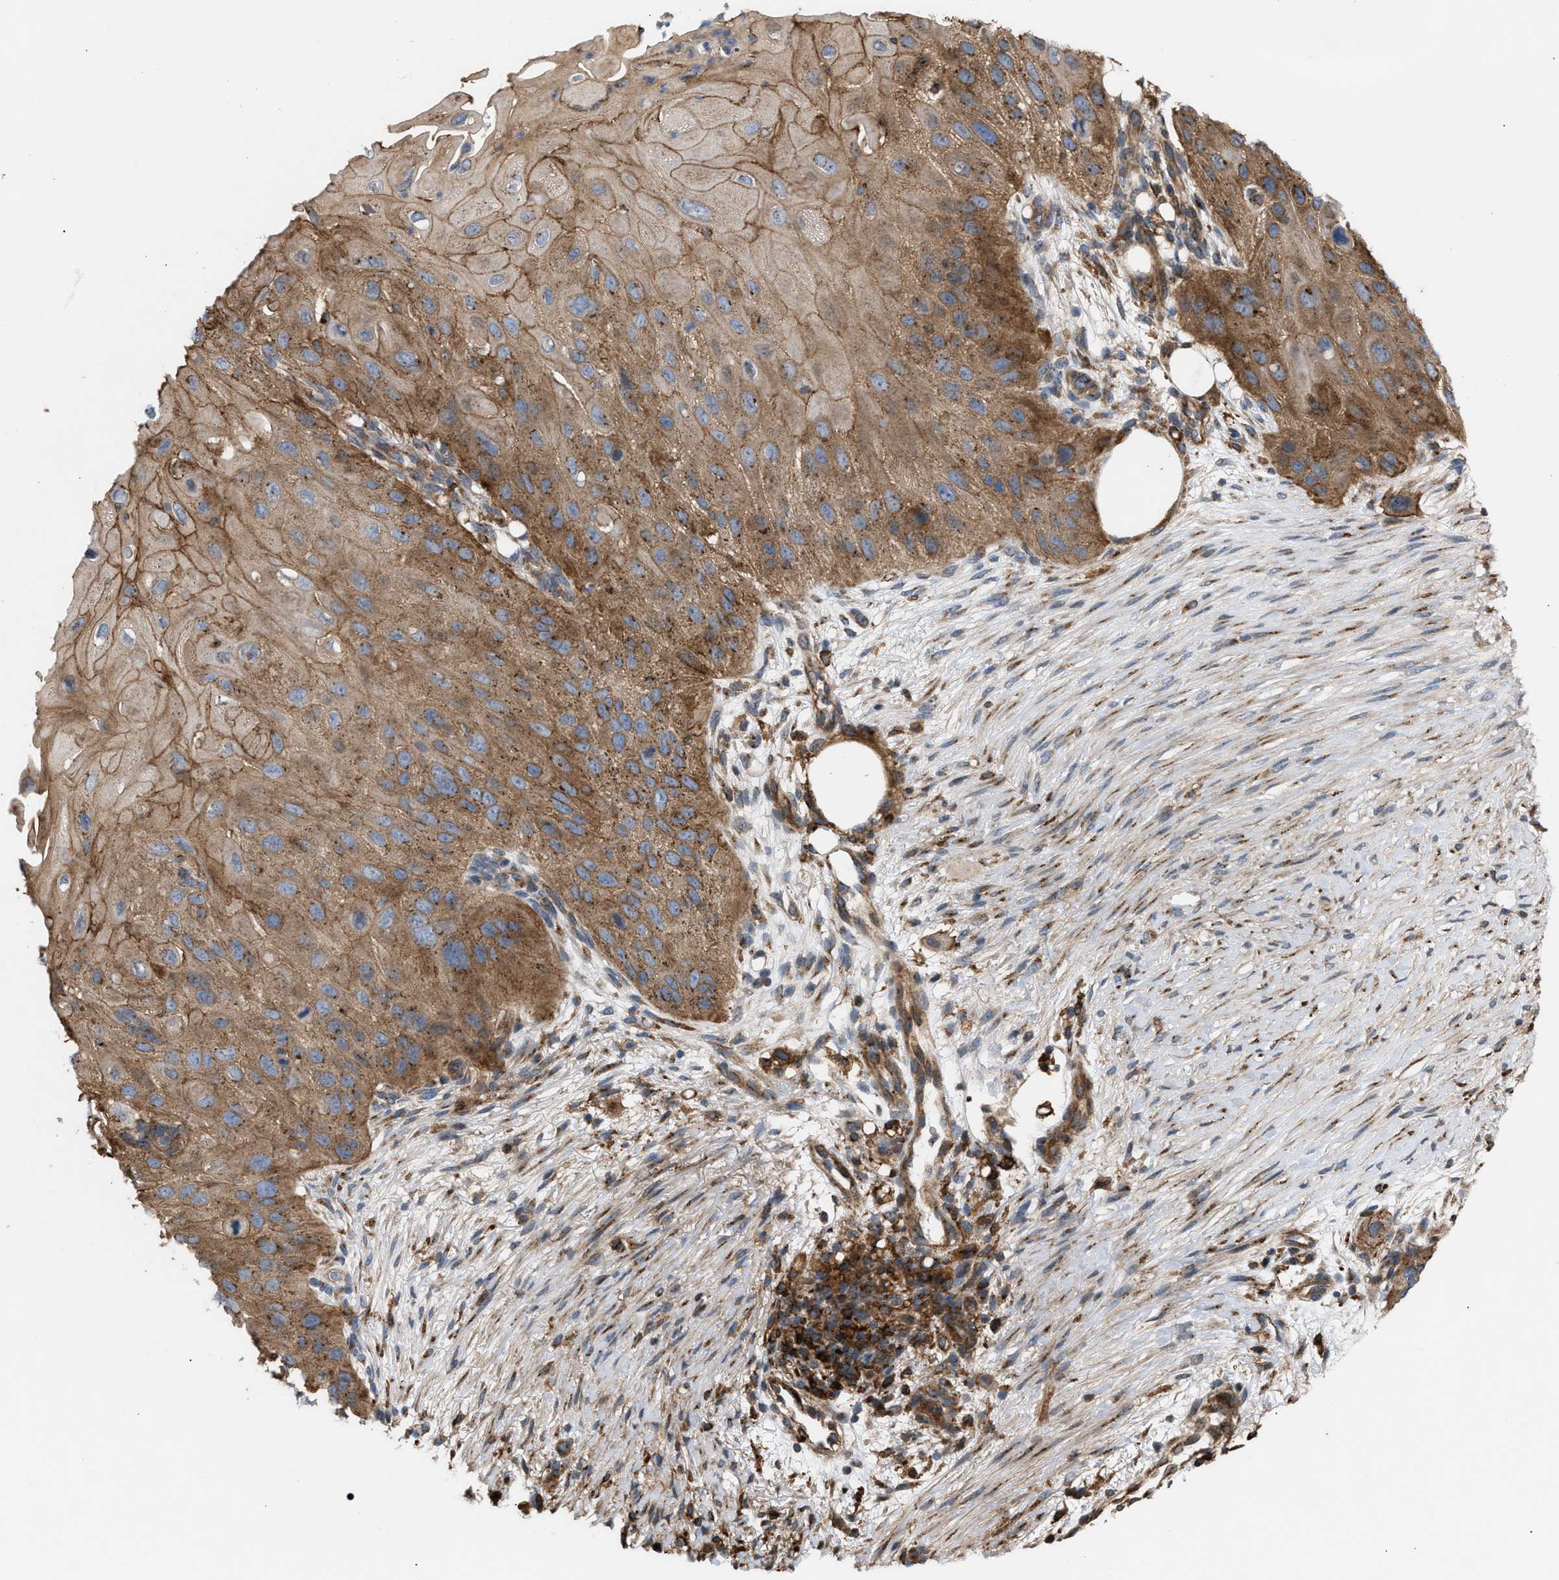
{"staining": {"intensity": "moderate", "quantity": ">75%", "location": "cytoplasmic/membranous"}, "tissue": "skin cancer", "cell_type": "Tumor cells", "image_type": "cancer", "snomed": [{"axis": "morphology", "description": "Squamous cell carcinoma, NOS"}, {"axis": "topography", "description": "Skin"}], "caption": "Immunohistochemistry (IHC) (DAB) staining of skin cancer demonstrates moderate cytoplasmic/membranous protein positivity in about >75% of tumor cells. Using DAB (brown) and hematoxylin (blue) stains, captured at high magnification using brightfield microscopy.", "gene": "GCC1", "patient": {"sex": "female", "age": 77}}